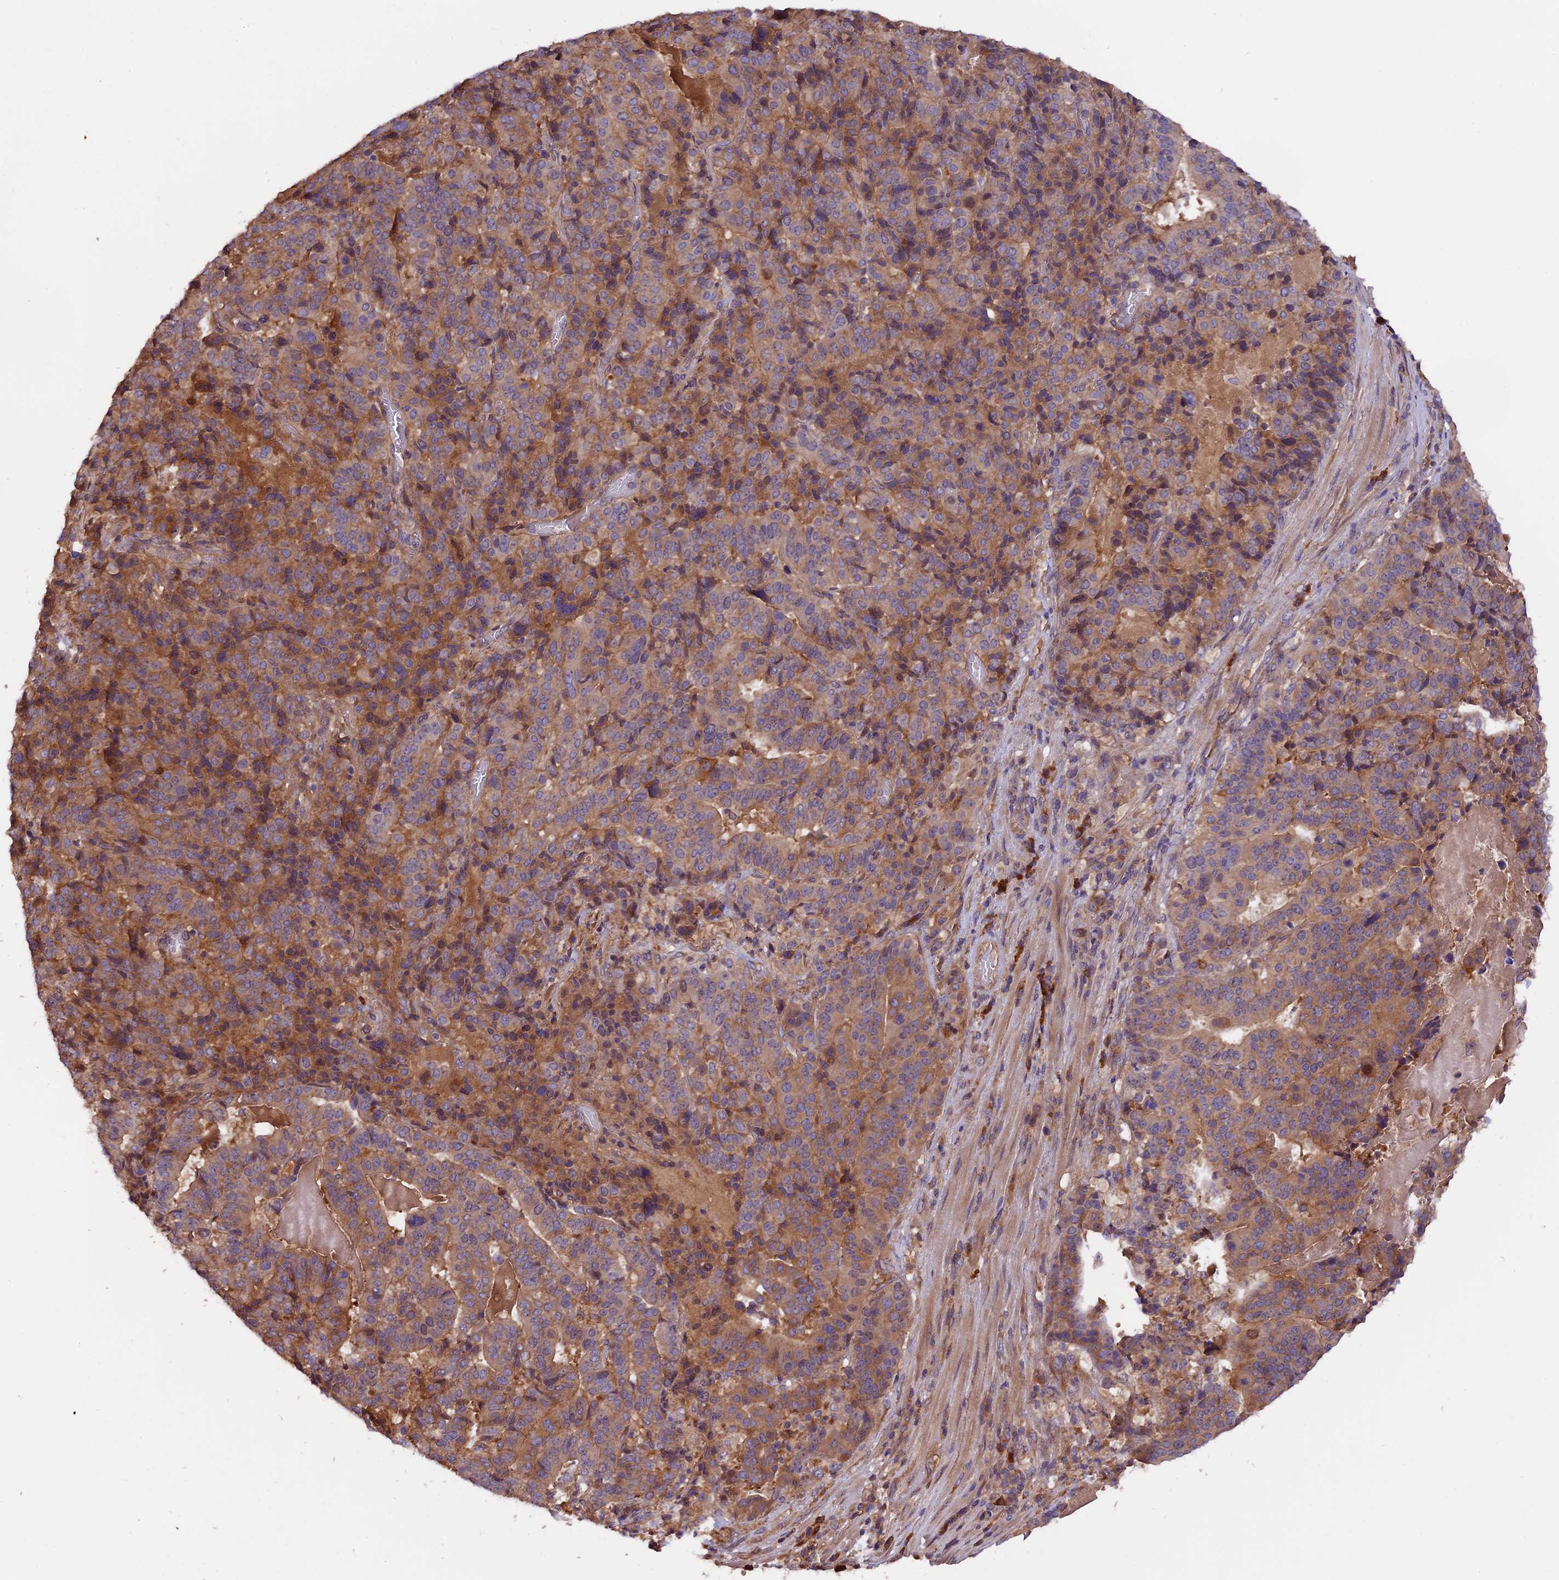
{"staining": {"intensity": "moderate", "quantity": "25%-75%", "location": "cytoplasmic/membranous"}, "tissue": "stomach cancer", "cell_type": "Tumor cells", "image_type": "cancer", "snomed": [{"axis": "morphology", "description": "Adenocarcinoma, NOS"}, {"axis": "topography", "description": "Stomach"}], "caption": "Immunohistochemical staining of human stomach adenocarcinoma shows medium levels of moderate cytoplasmic/membranous expression in approximately 25%-75% of tumor cells. Using DAB (brown) and hematoxylin (blue) stains, captured at high magnification using brightfield microscopy.", "gene": "SETD6", "patient": {"sex": "male", "age": 48}}